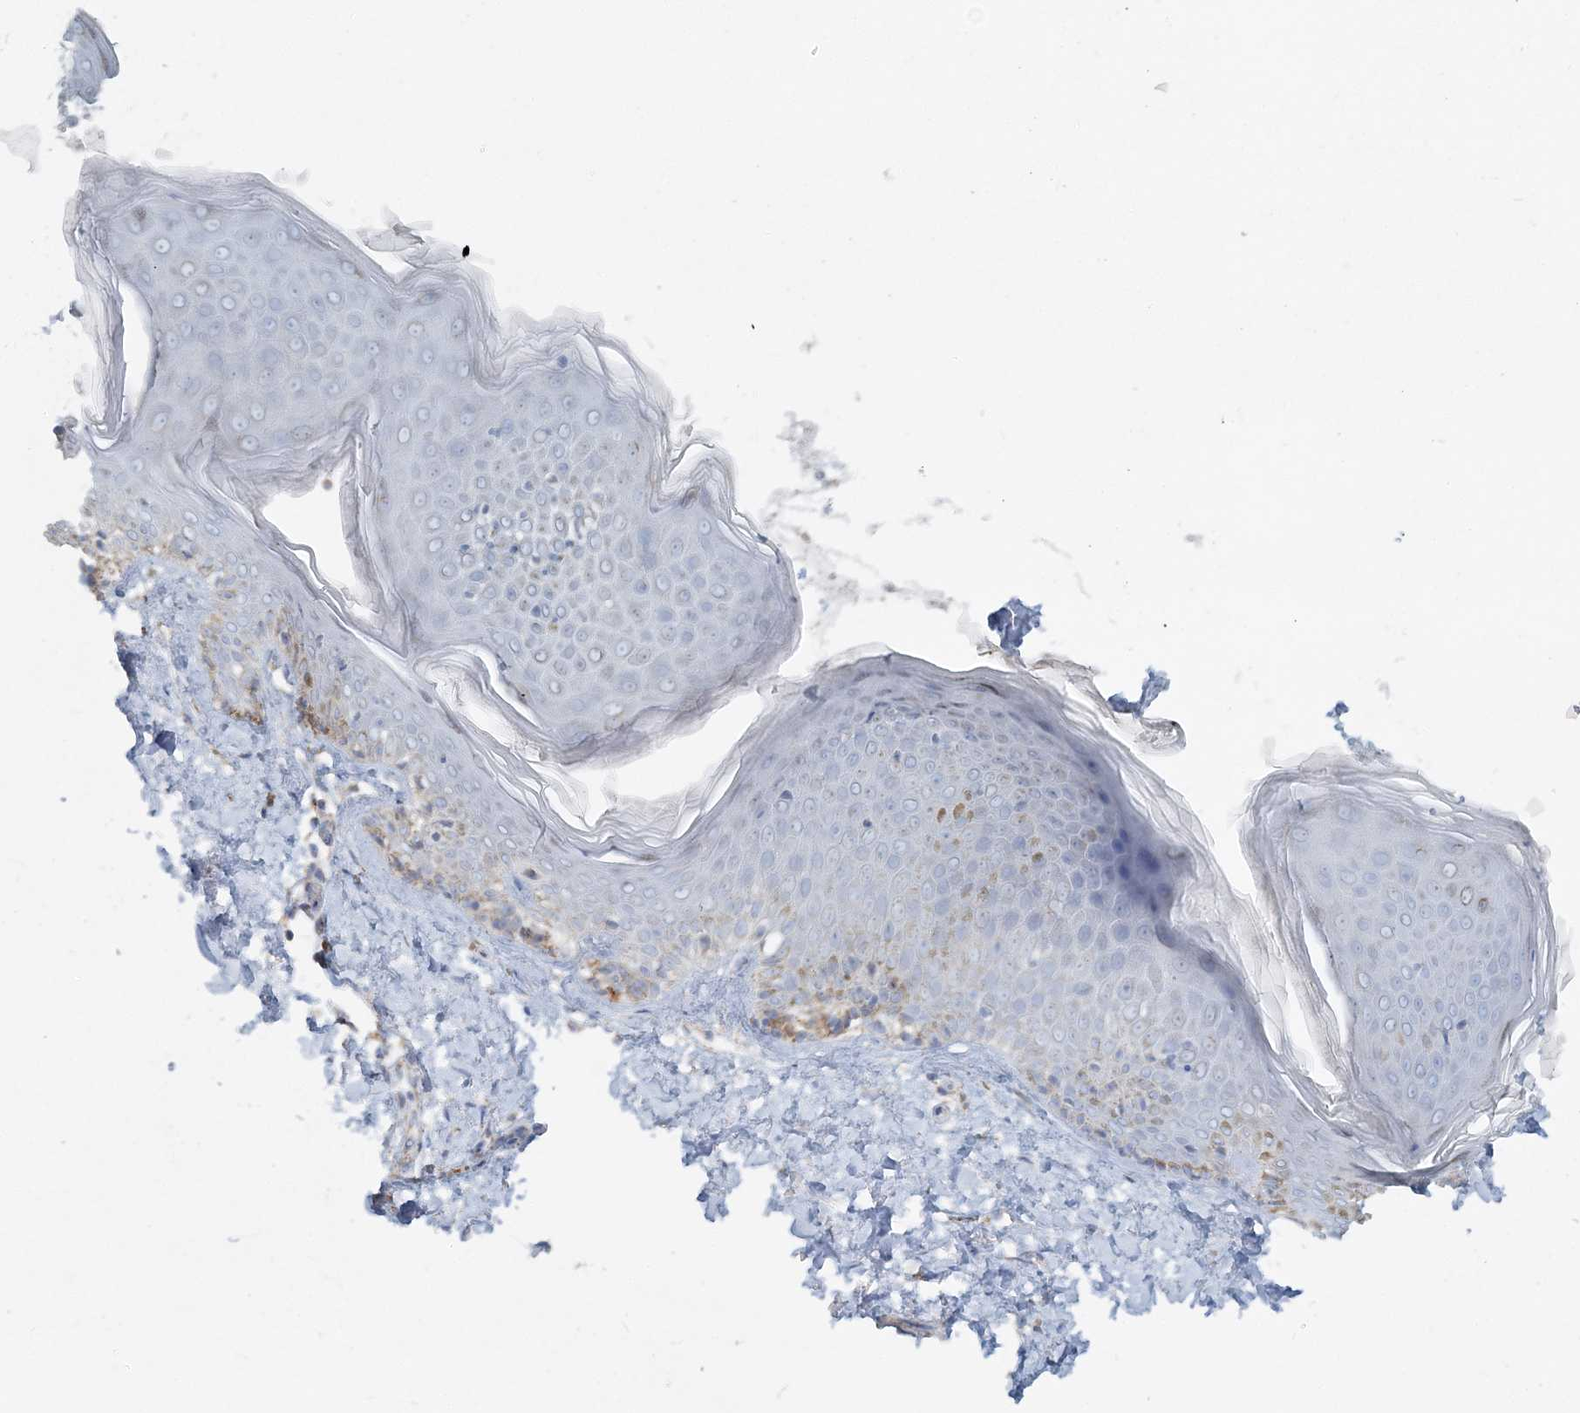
{"staining": {"intensity": "negative", "quantity": "none", "location": "none"}, "tissue": "skin", "cell_type": "Fibroblasts", "image_type": "normal", "snomed": [{"axis": "morphology", "description": "Normal tissue, NOS"}, {"axis": "topography", "description": "Skin"}], "caption": "The histopathology image displays no significant positivity in fibroblasts of skin. Nuclei are stained in blue.", "gene": "PCCB", "patient": {"sex": "male", "age": 37}}